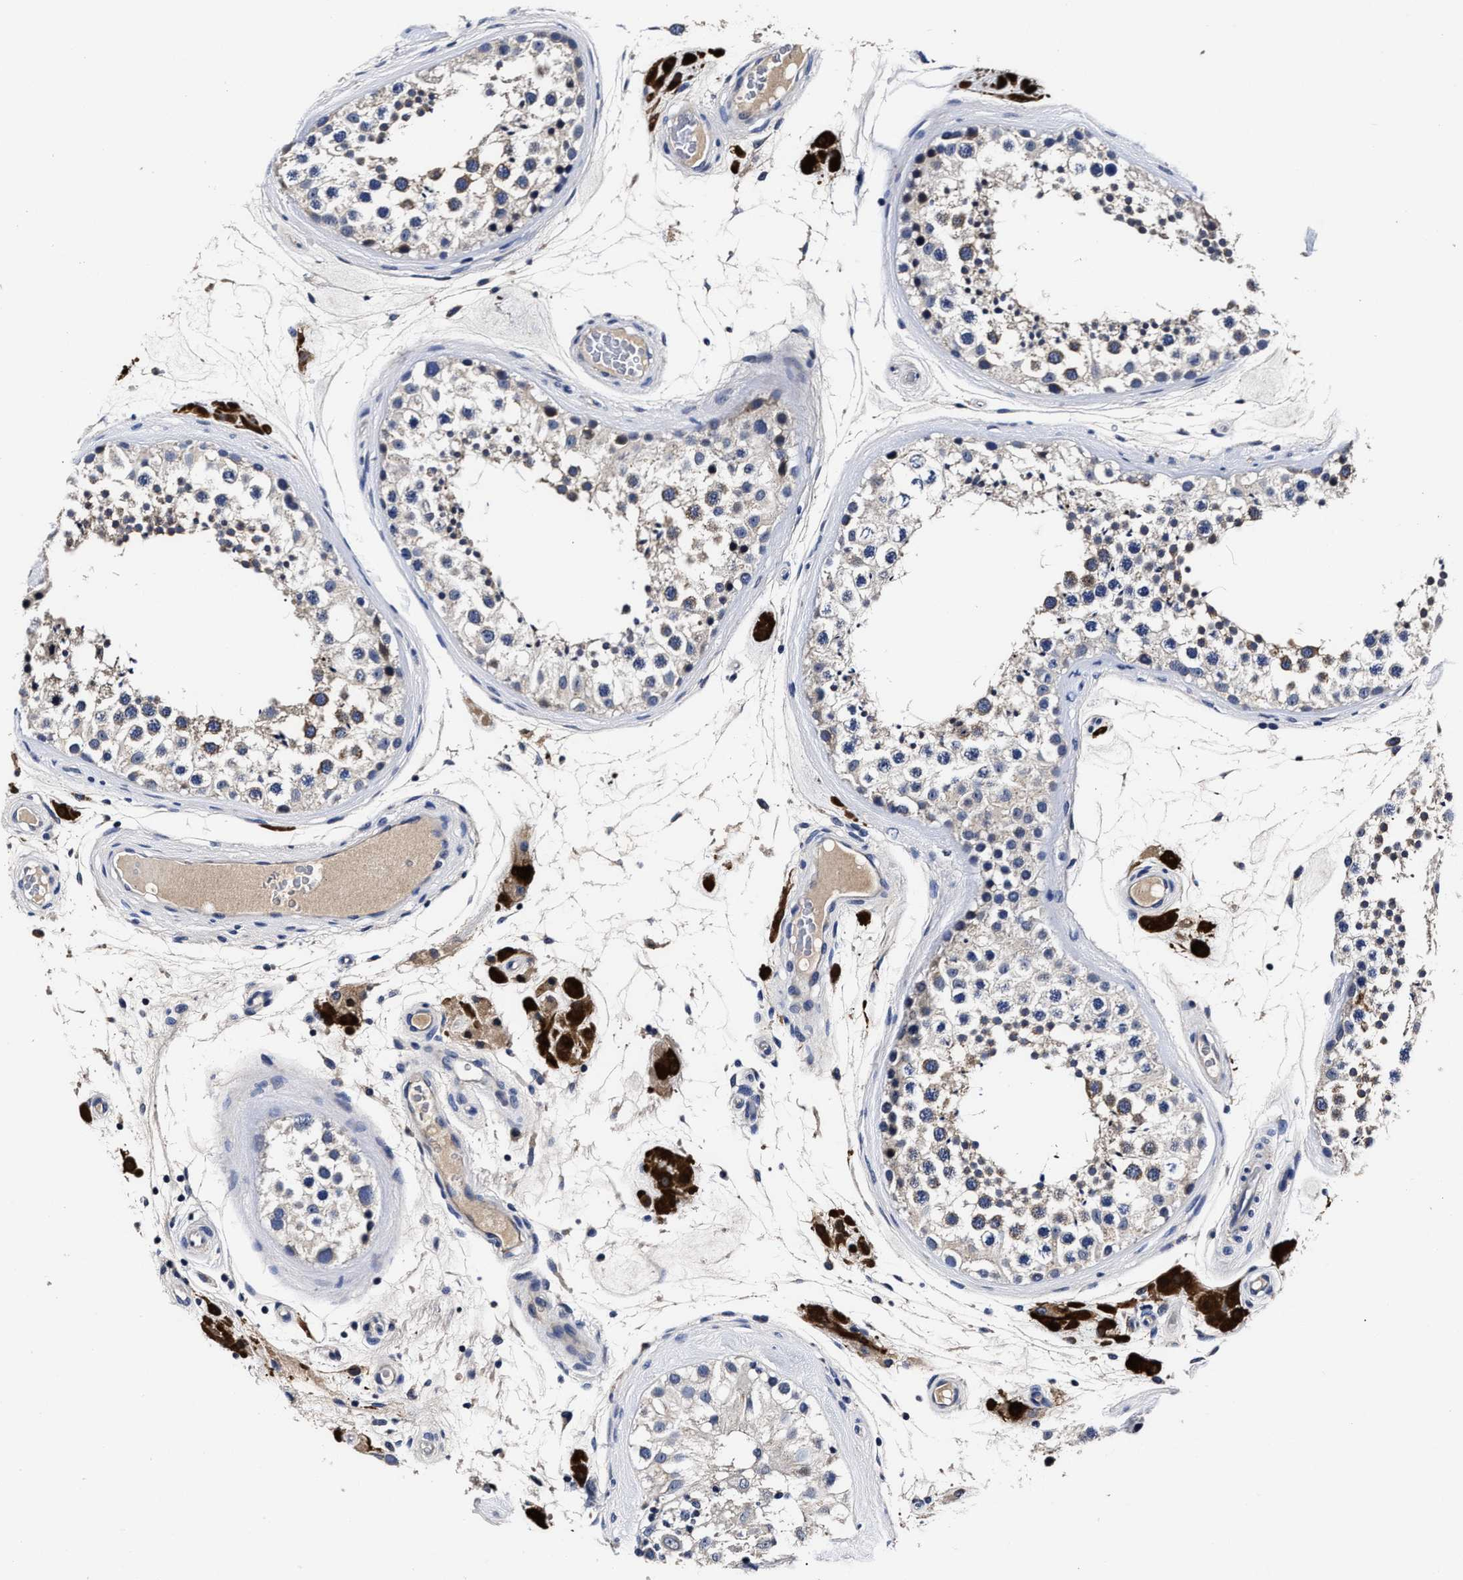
{"staining": {"intensity": "weak", "quantity": "<25%", "location": "cytoplasmic/membranous"}, "tissue": "testis", "cell_type": "Cells in seminiferous ducts", "image_type": "normal", "snomed": [{"axis": "morphology", "description": "Normal tissue, NOS"}, {"axis": "topography", "description": "Testis"}], "caption": "Unremarkable testis was stained to show a protein in brown. There is no significant expression in cells in seminiferous ducts. (Stains: DAB IHC with hematoxylin counter stain, Microscopy: brightfield microscopy at high magnification).", "gene": "OLFML2A", "patient": {"sex": "male", "age": 46}}